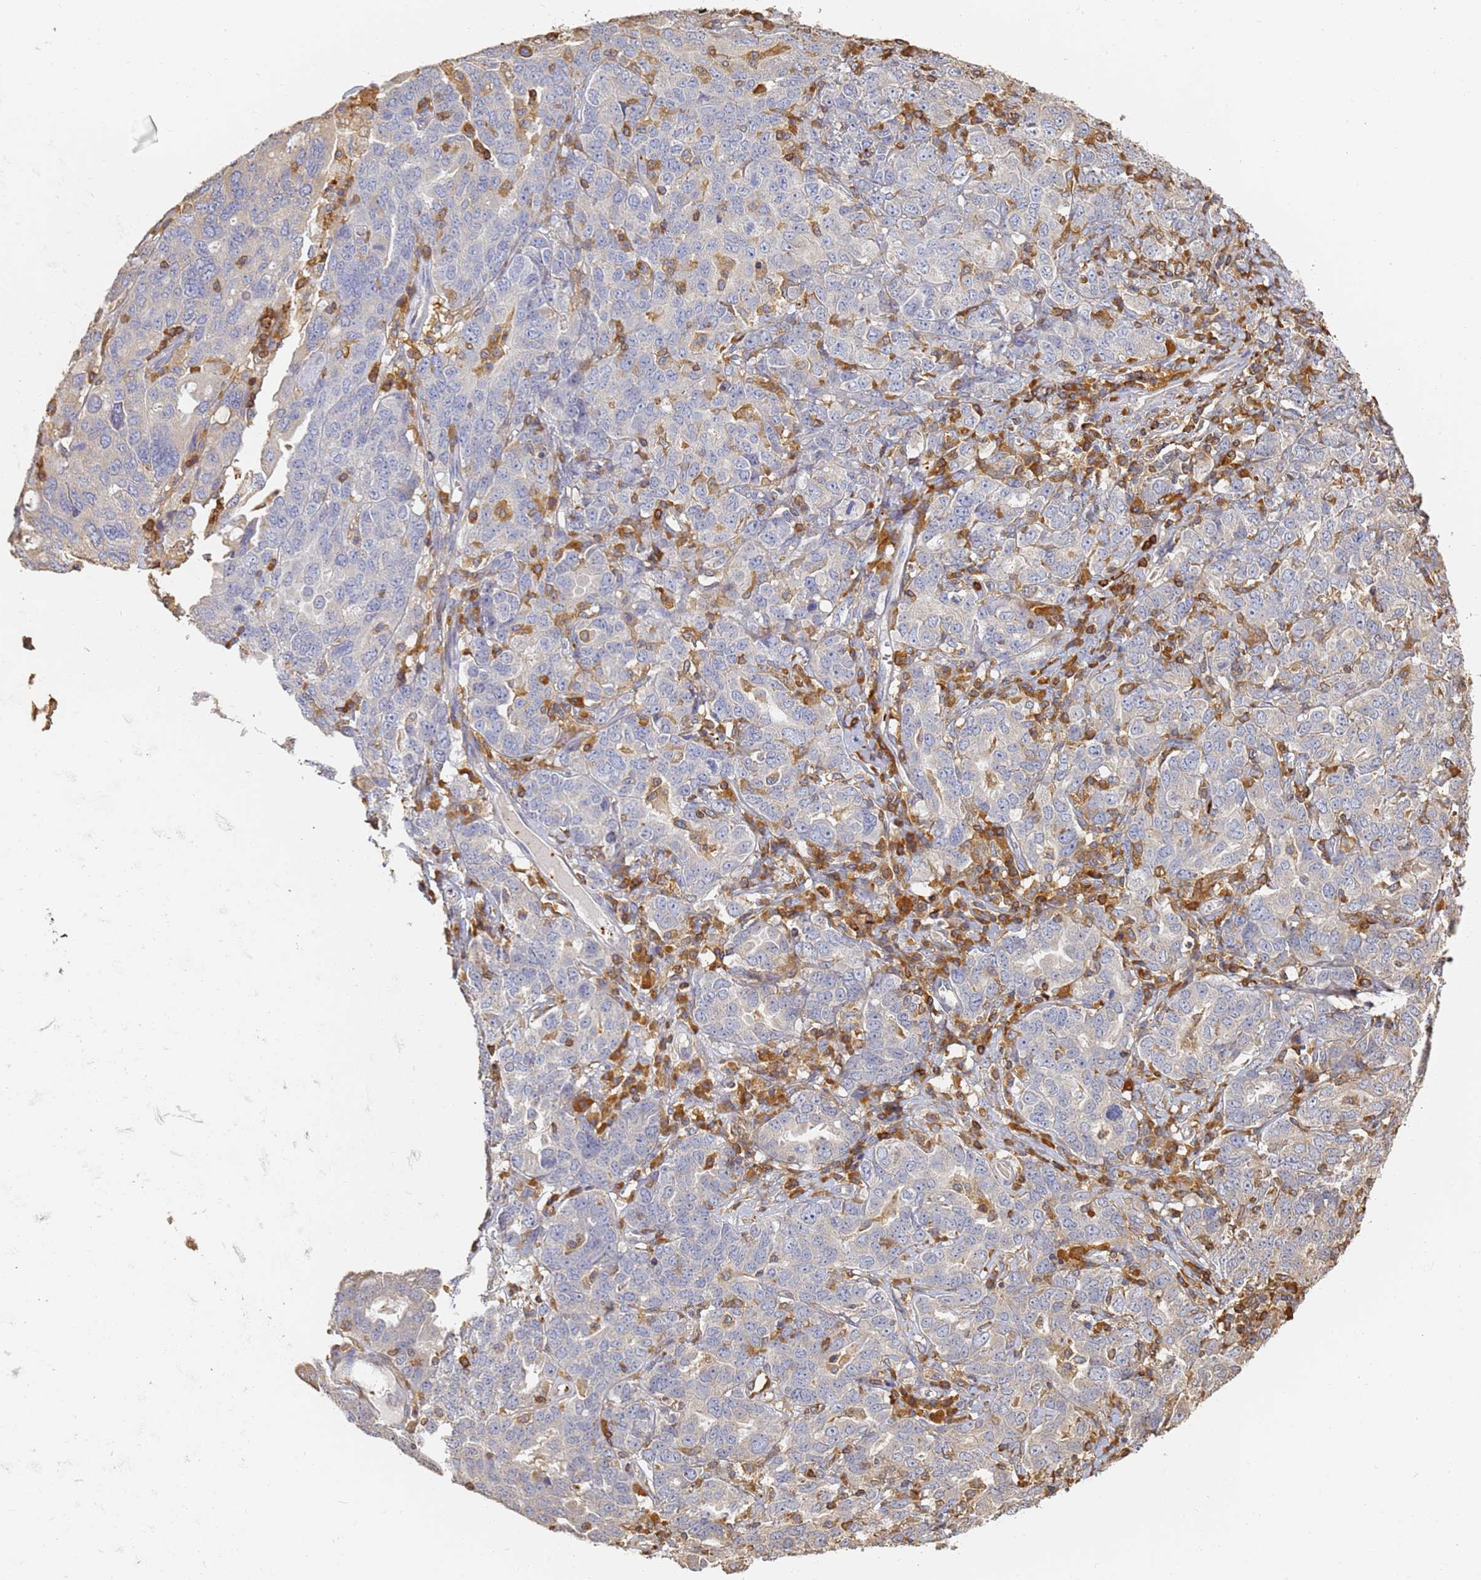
{"staining": {"intensity": "negative", "quantity": "none", "location": "none"}, "tissue": "ovarian cancer", "cell_type": "Tumor cells", "image_type": "cancer", "snomed": [{"axis": "morphology", "description": "Carcinoma, endometroid"}, {"axis": "topography", "description": "Ovary"}], "caption": "Immunohistochemical staining of human ovarian endometroid carcinoma demonstrates no significant positivity in tumor cells.", "gene": "BIN2", "patient": {"sex": "female", "age": 62}}